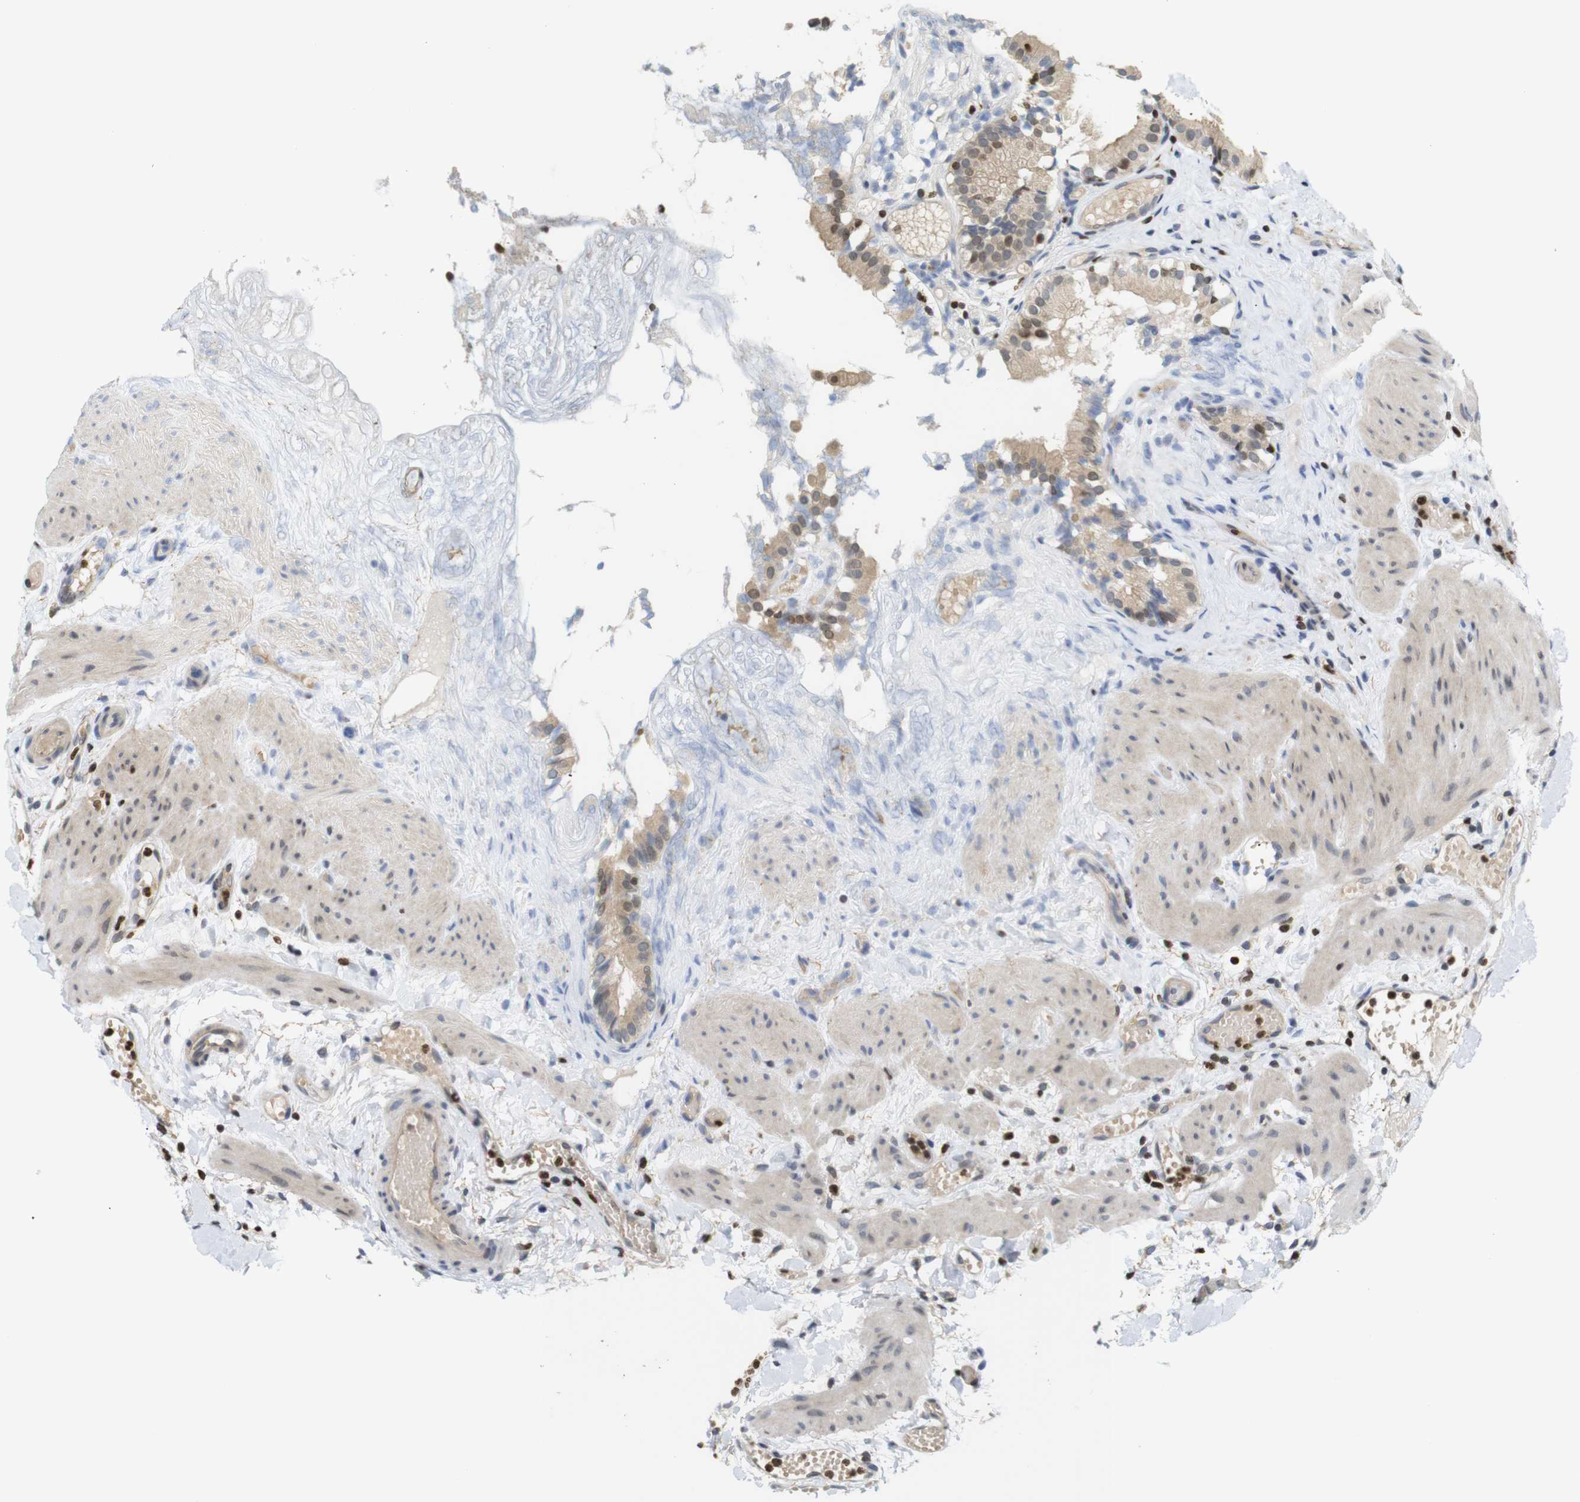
{"staining": {"intensity": "moderate", "quantity": ">75%", "location": "cytoplasmic/membranous,nuclear"}, "tissue": "gallbladder", "cell_type": "Glandular cells", "image_type": "normal", "snomed": [{"axis": "morphology", "description": "Normal tissue, NOS"}, {"axis": "topography", "description": "Gallbladder"}], "caption": "Immunohistochemical staining of normal human gallbladder displays moderate cytoplasmic/membranous,nuclear protein positivity in about >75% of glandular cells. (DAB IHC with brightfield microscopy, high magnification).", "gene": "MBD1", "patient": {"sex": "female", "age": 26}}